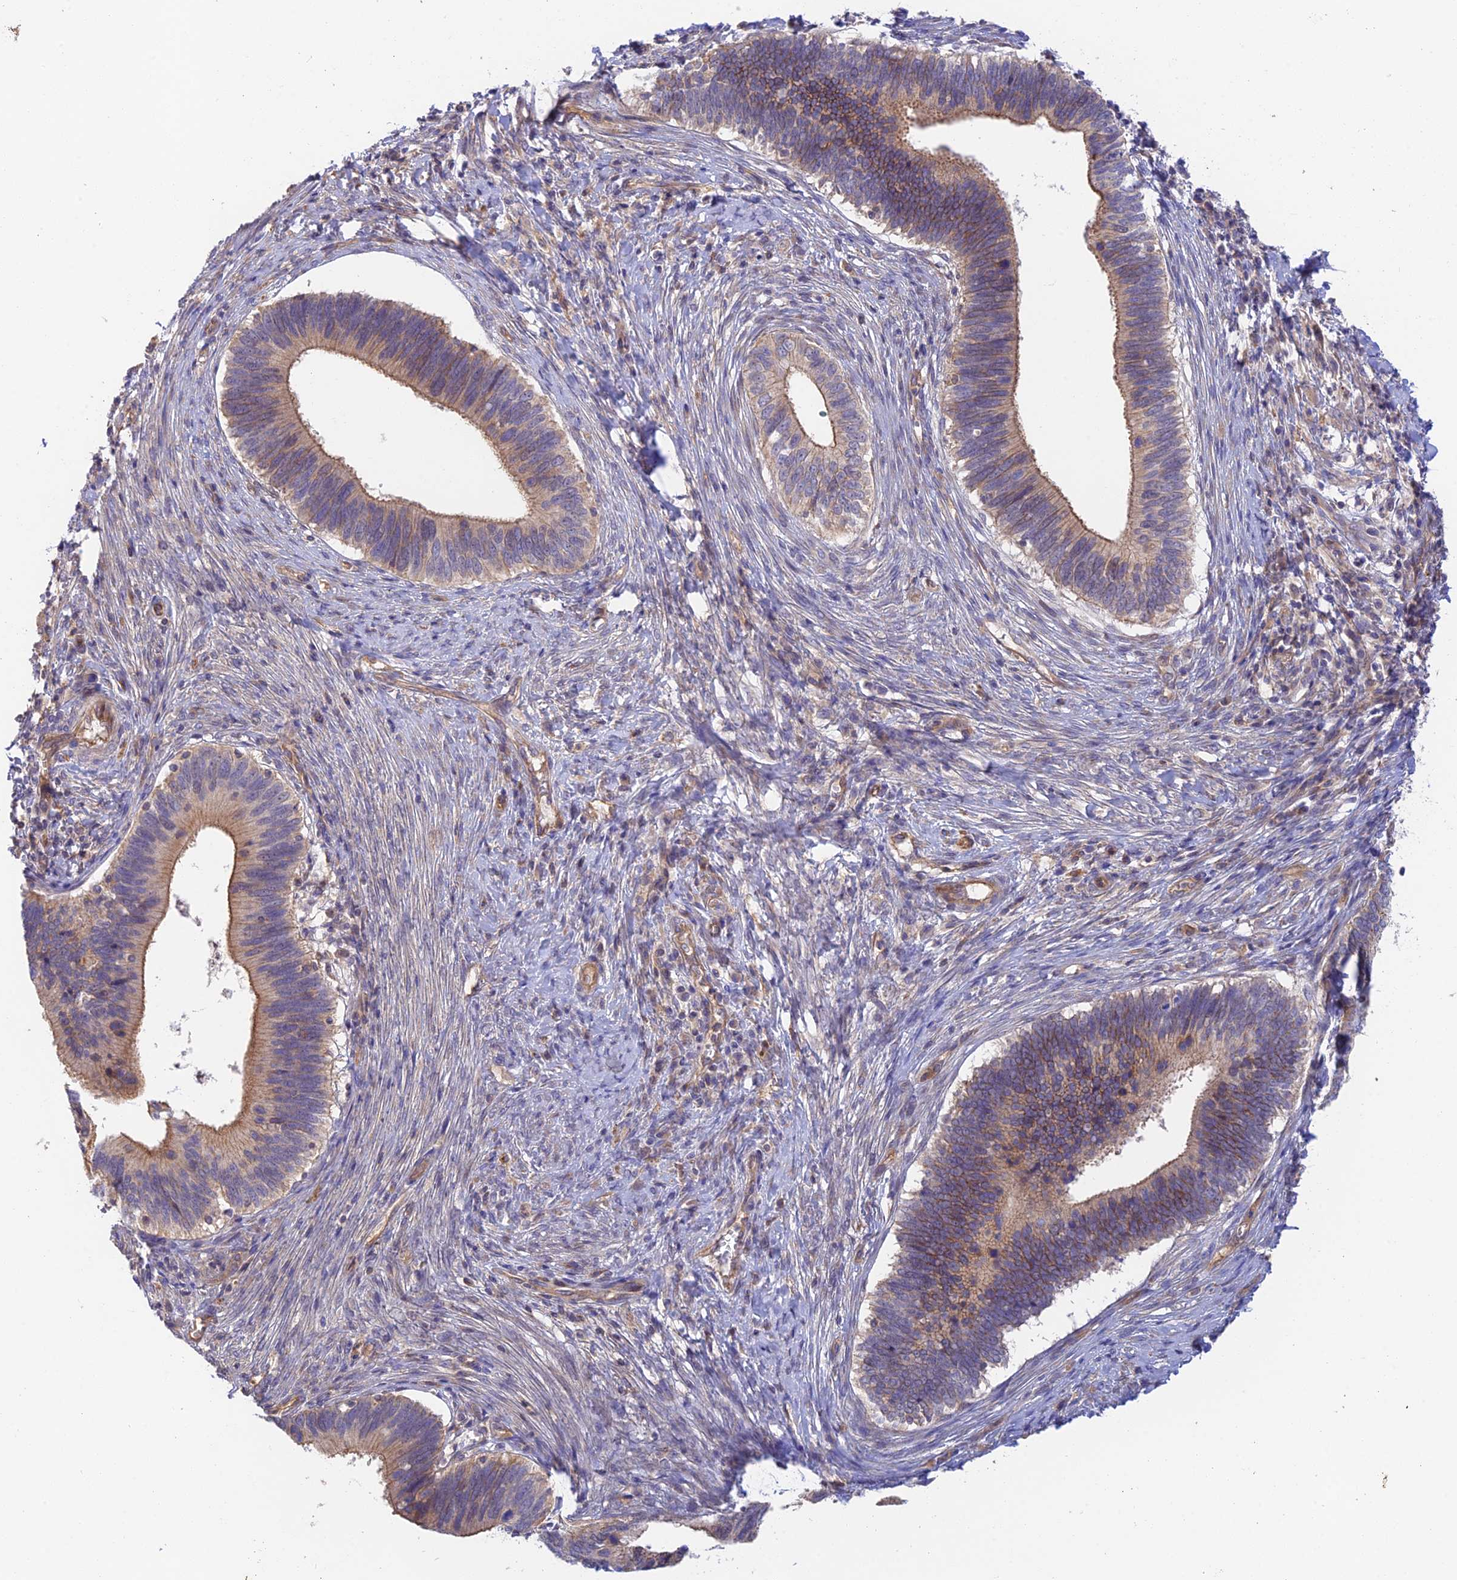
{"staining": {"intensity": "weak", "quantity": ">75%", "location": "cytoplasmic/membranous"}, "tissue": "cervical cancer", "cell_type": "Tumor cells", "image_type": "cancer", "snomed": [{"axis": "morphology", "description": "Adenocarcinoma, NOS"}, {"axis": "topography", "description": "Cervix"}], "caption": "Weak cytoplasmic/membranous protein staining is appreciated in about >75% of tumor cells in cervical cancer (adenocarcinoma).", "gene": "MYO9A", "patient": {"sex": "female", "age": 42}}